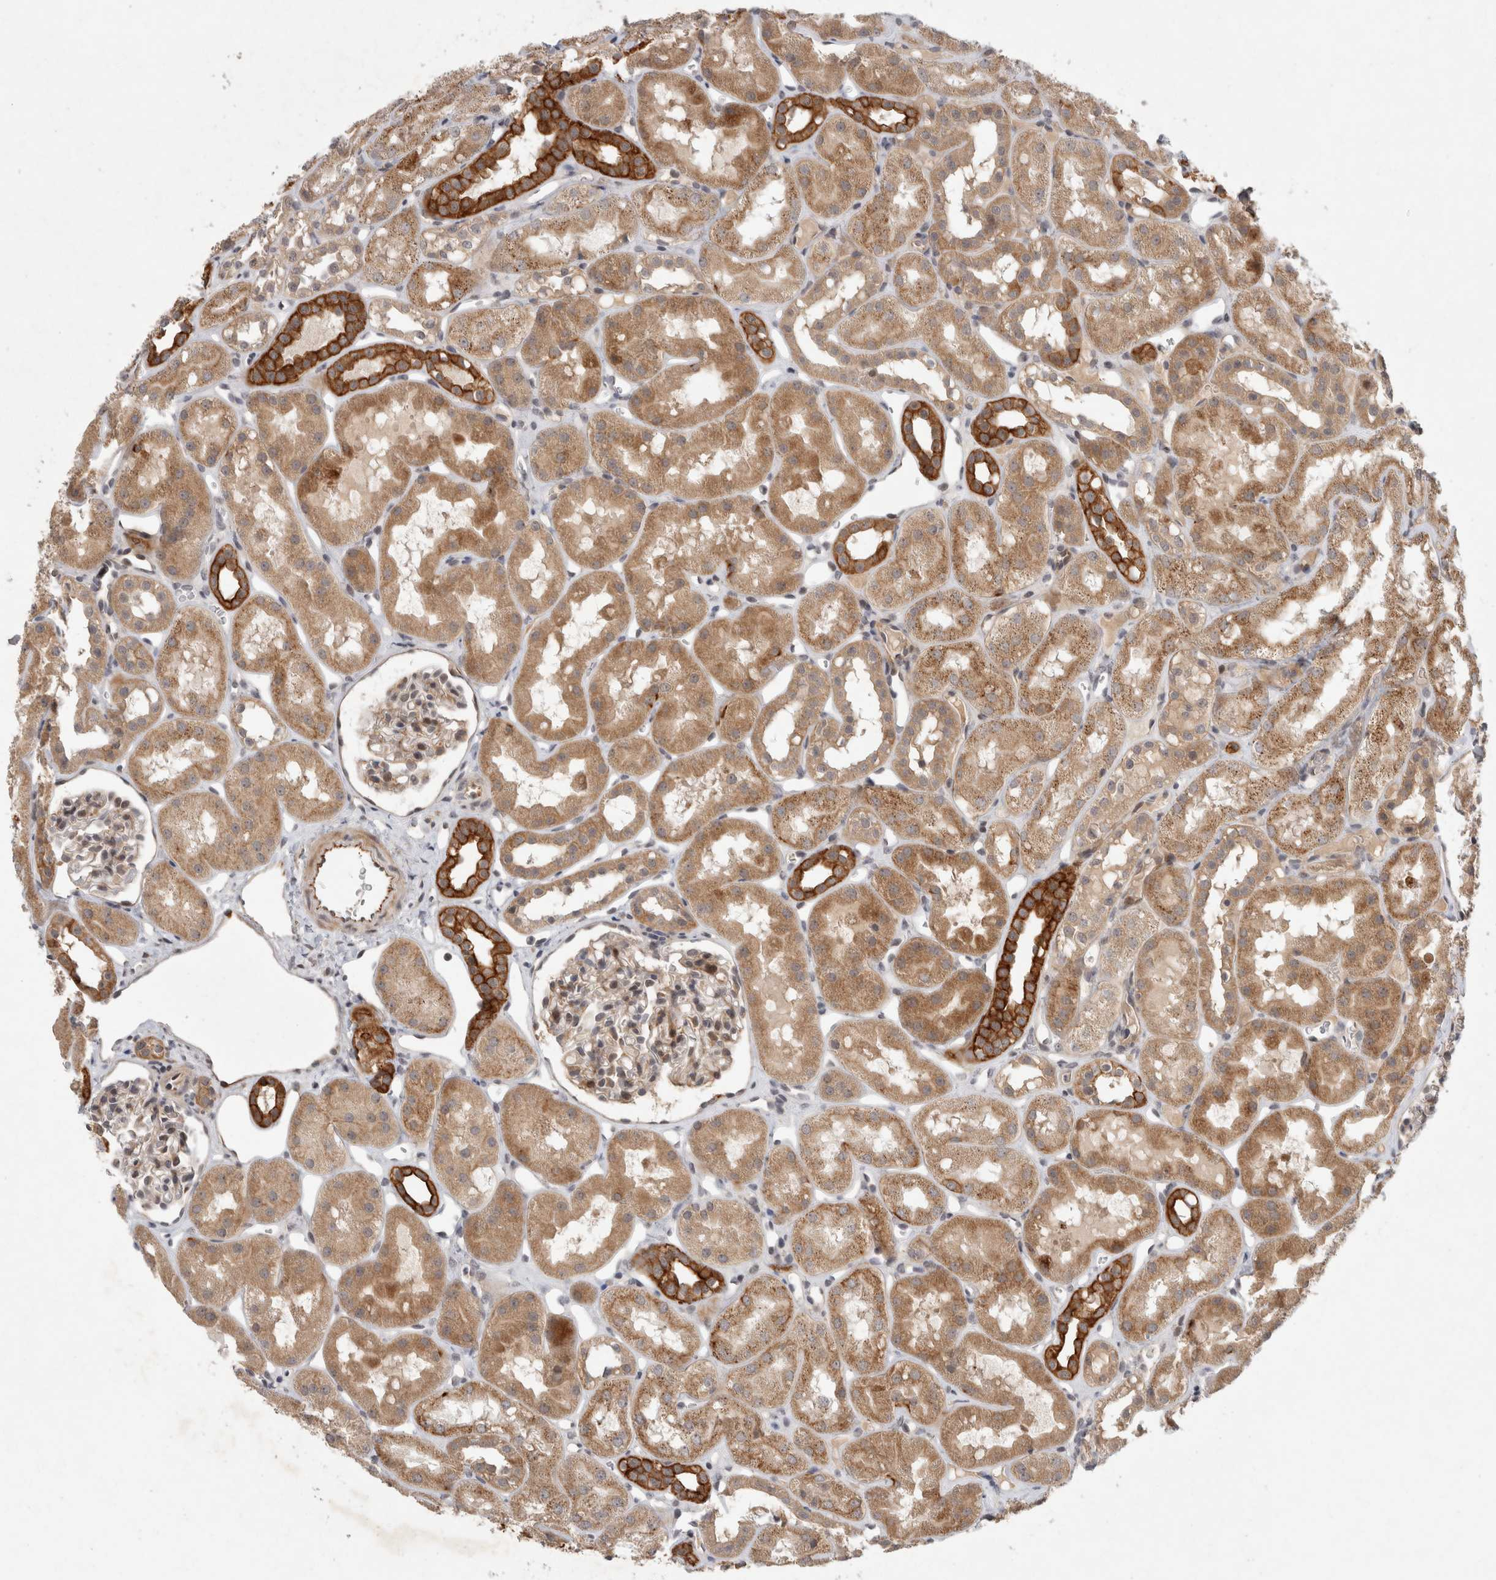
{"staining": {"intensity": "moderate", "quantity": "<25%", "location": "cytoplasmic/membranous"}, "tissue": "kidney", "cell_type": "Cells in glomeruli", "image_type": "normal", "snomed": [{"axis": "morphology", "description": "Normal tissue, NOS"}, {"axis": "topography", "description": "Kidney"}], "caption": "Benign kidney reveals moderate cytoplasmic/membranous staining in approximately <25% of cells in glomeruli, visualized by immunohistochemistry.", "gene": "CRISPLD1", "patient": {"sex": "male", "age": 16}}